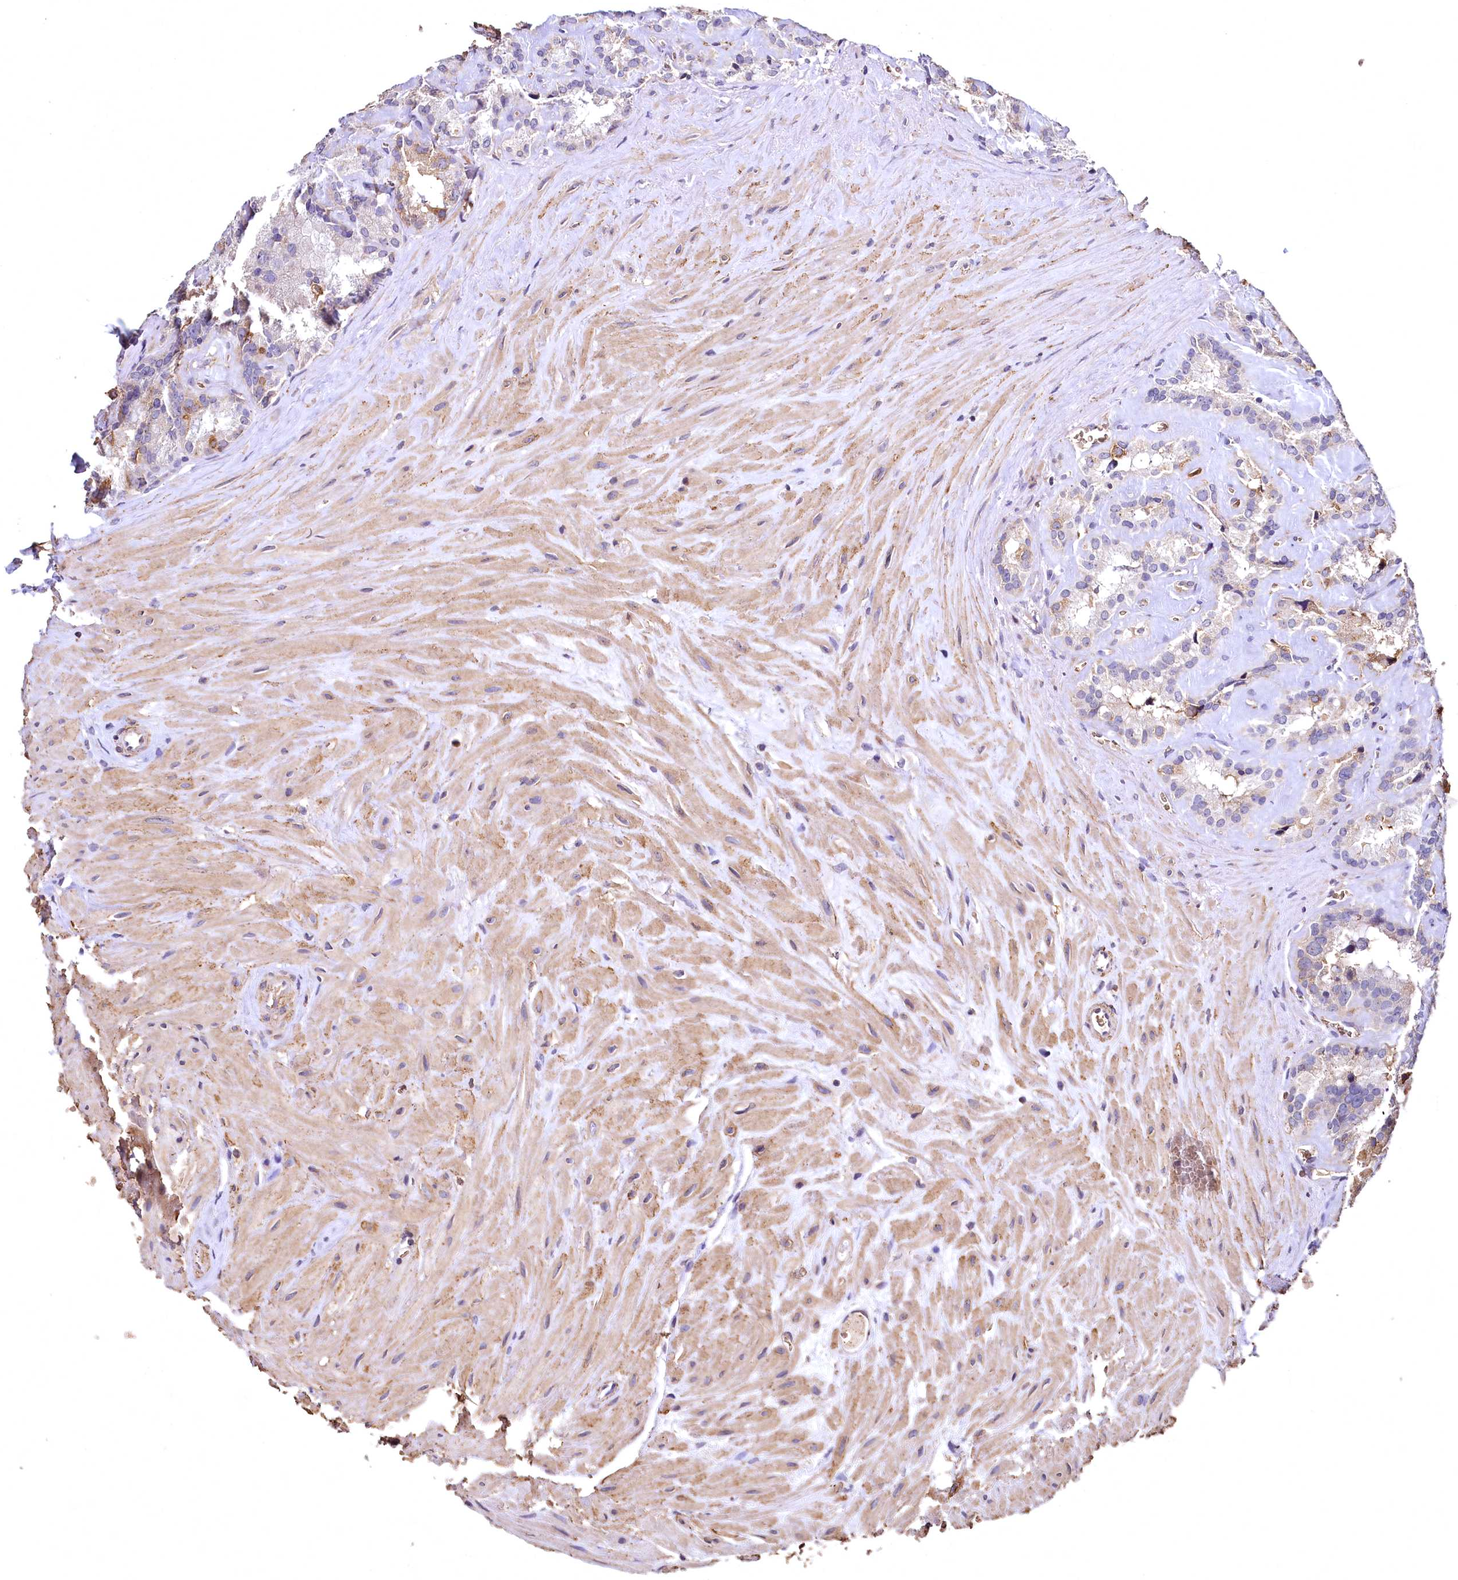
{"staining": {"intensity": "weak", "quantity": "<25%", "location": "cytoplasmic/membranous"}, "tissue": "seminal vesicle", "cell_type": "Glandular cells", "image_type": "normal", "snomed": [{"axis": "morphology", "description": "Normal tissue, NOS"}, {"axis": "topography", "description": "Prostate"}, {"axis": "topography", "description": "Seminal veicle"}], "caption": "The immunohistochemistry image has no significant staining in glandular cells of seminal vesicle. Nuclei are stained in blue.", "gene": "SPTA1", "patient": {"sex": "male", "age": 59}}